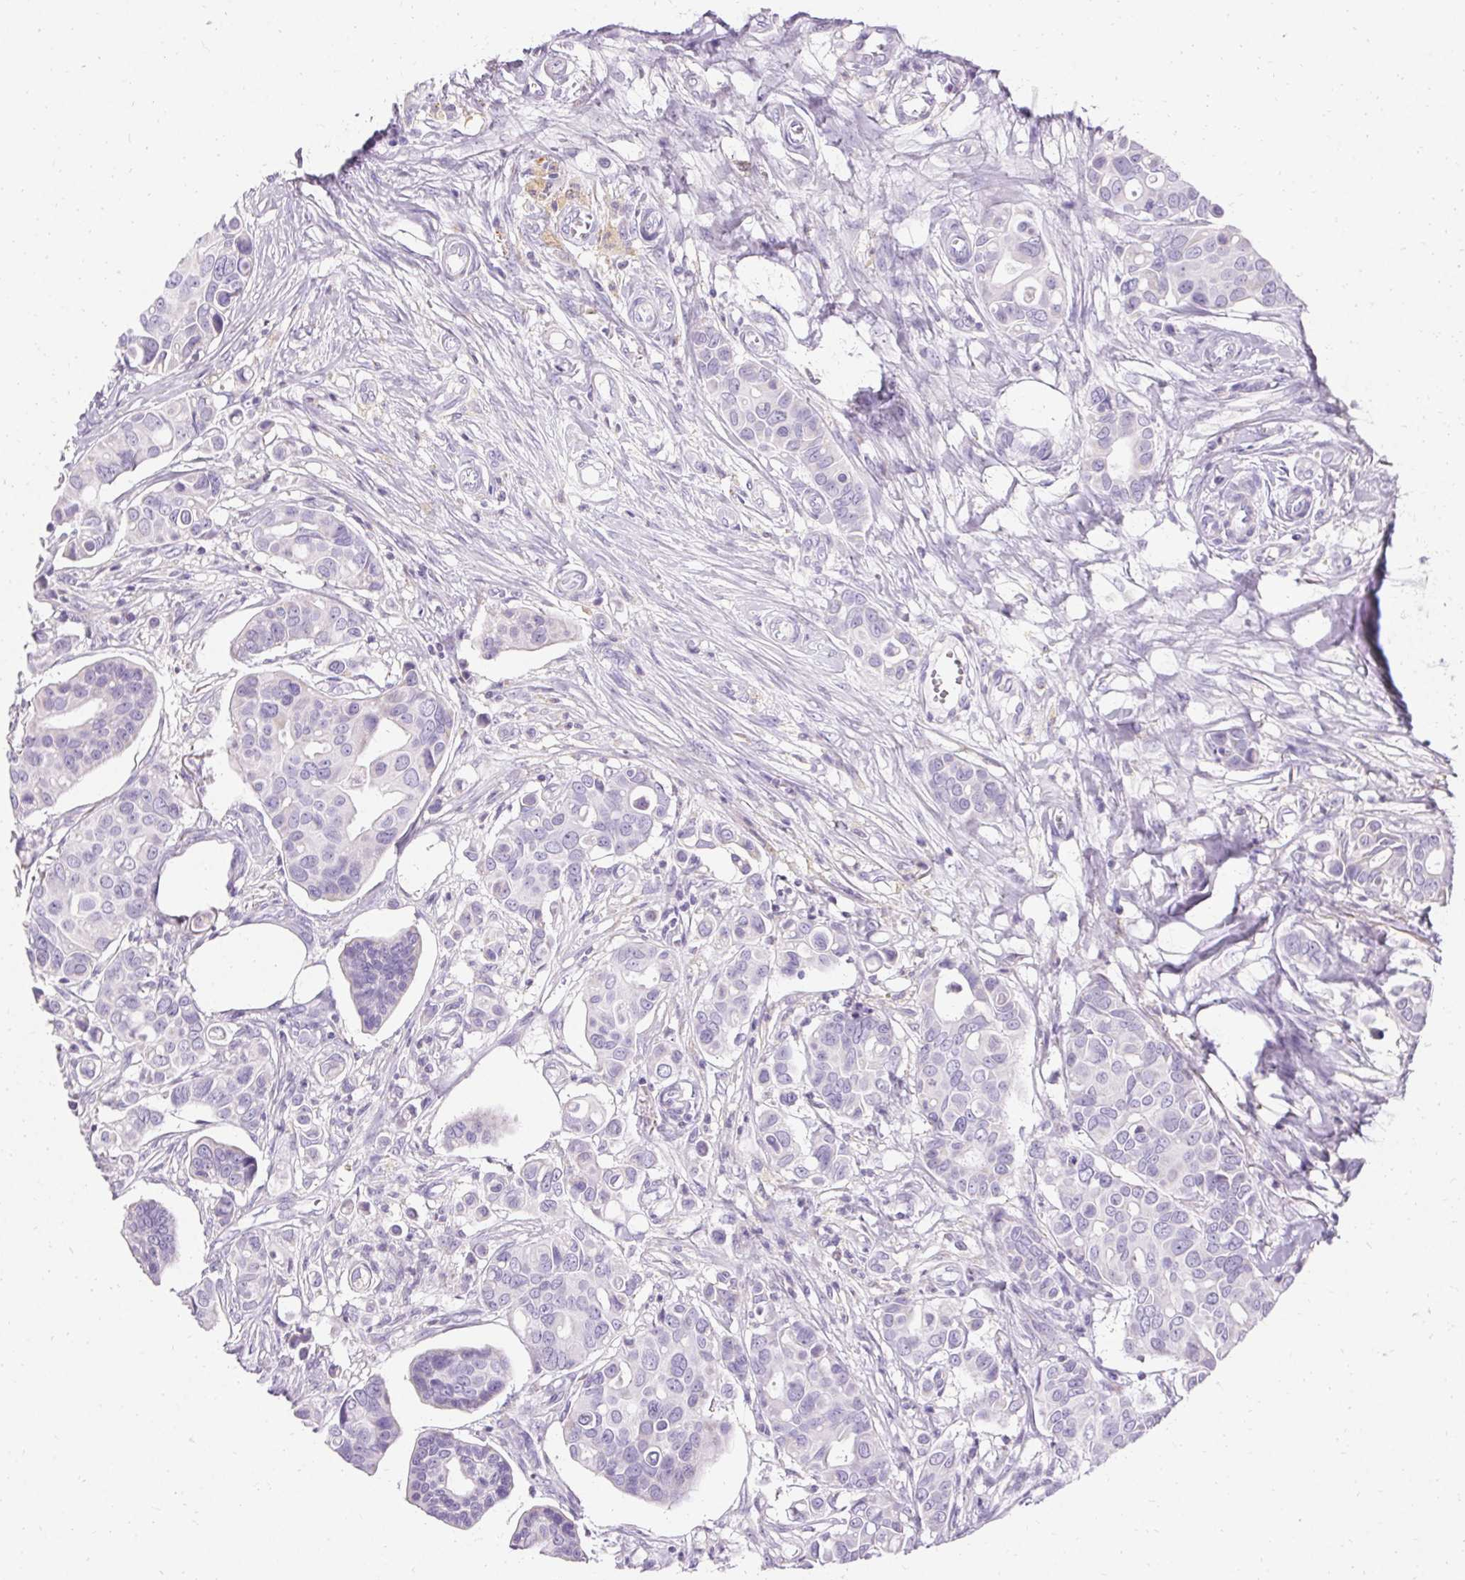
{"staining": {"intensity": "negative", "quantity": "none", "location": "none"}, "tissue": "breast cancer", "cell_type": "Tumor cells", "image_type": "cancer", "snomed": [{"axis": "morphology", "description": "Normal tissue, NOS"}, {"axis": "morphology", "description": "Duct carcinoma"}, {"axis": "topography", "description": "Skin"}, {"axis": "topography", "description": "Breast"}], "caption": "Immunohistochemistry (IHC) histopathology image of invasive ductal carcinoma (breast) stained for a protein (brown), which shows no positivity in tumor cells. (DAB IHC visualized using brightfield microscopy, high magnification).", "gene": "ASGR2", "patient": {"sex": "female", "age": 54}}